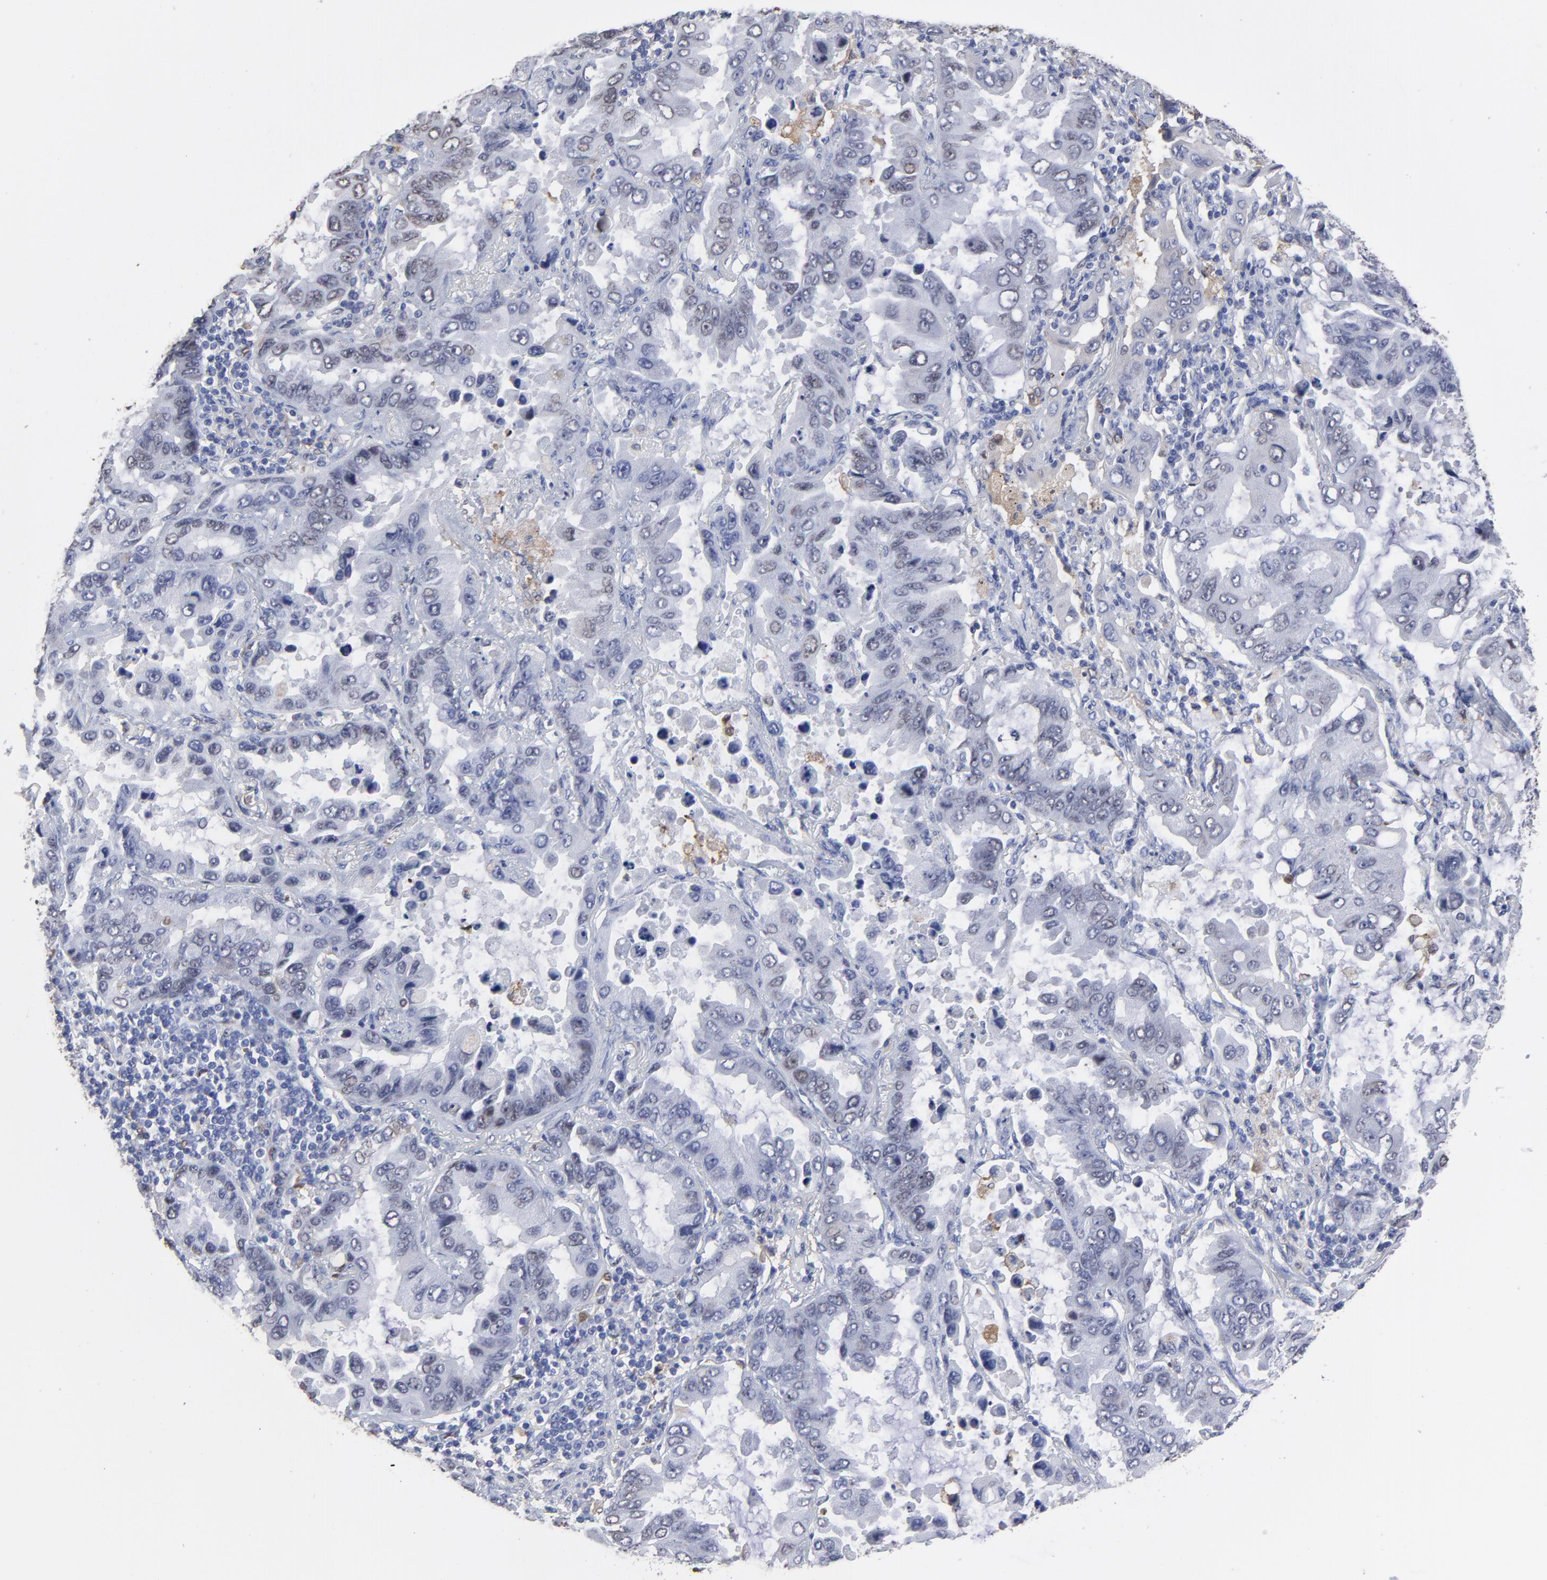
{"staining": {"intensity": "moderate", "quantity": "<25%", "location": "nuclear"}, "tissue": "lung cancer", "cell_type": "Tumor cells", "image_type": "cancer", "snomed": [{"axis": "morphology", "description": "Adenocarcinoma, NOS"}, {"axis": "topography", "description": "Lung"}], "caption": "IHC histopathology image of human lung cancer (adenocarcinoma) stained for a protein (brown), which shows low levels of moderate nuclear expression in approximately <25% of tumor cells.", "gene": "SMARCA1", "patient": {"sex": "male", "age": 64}}